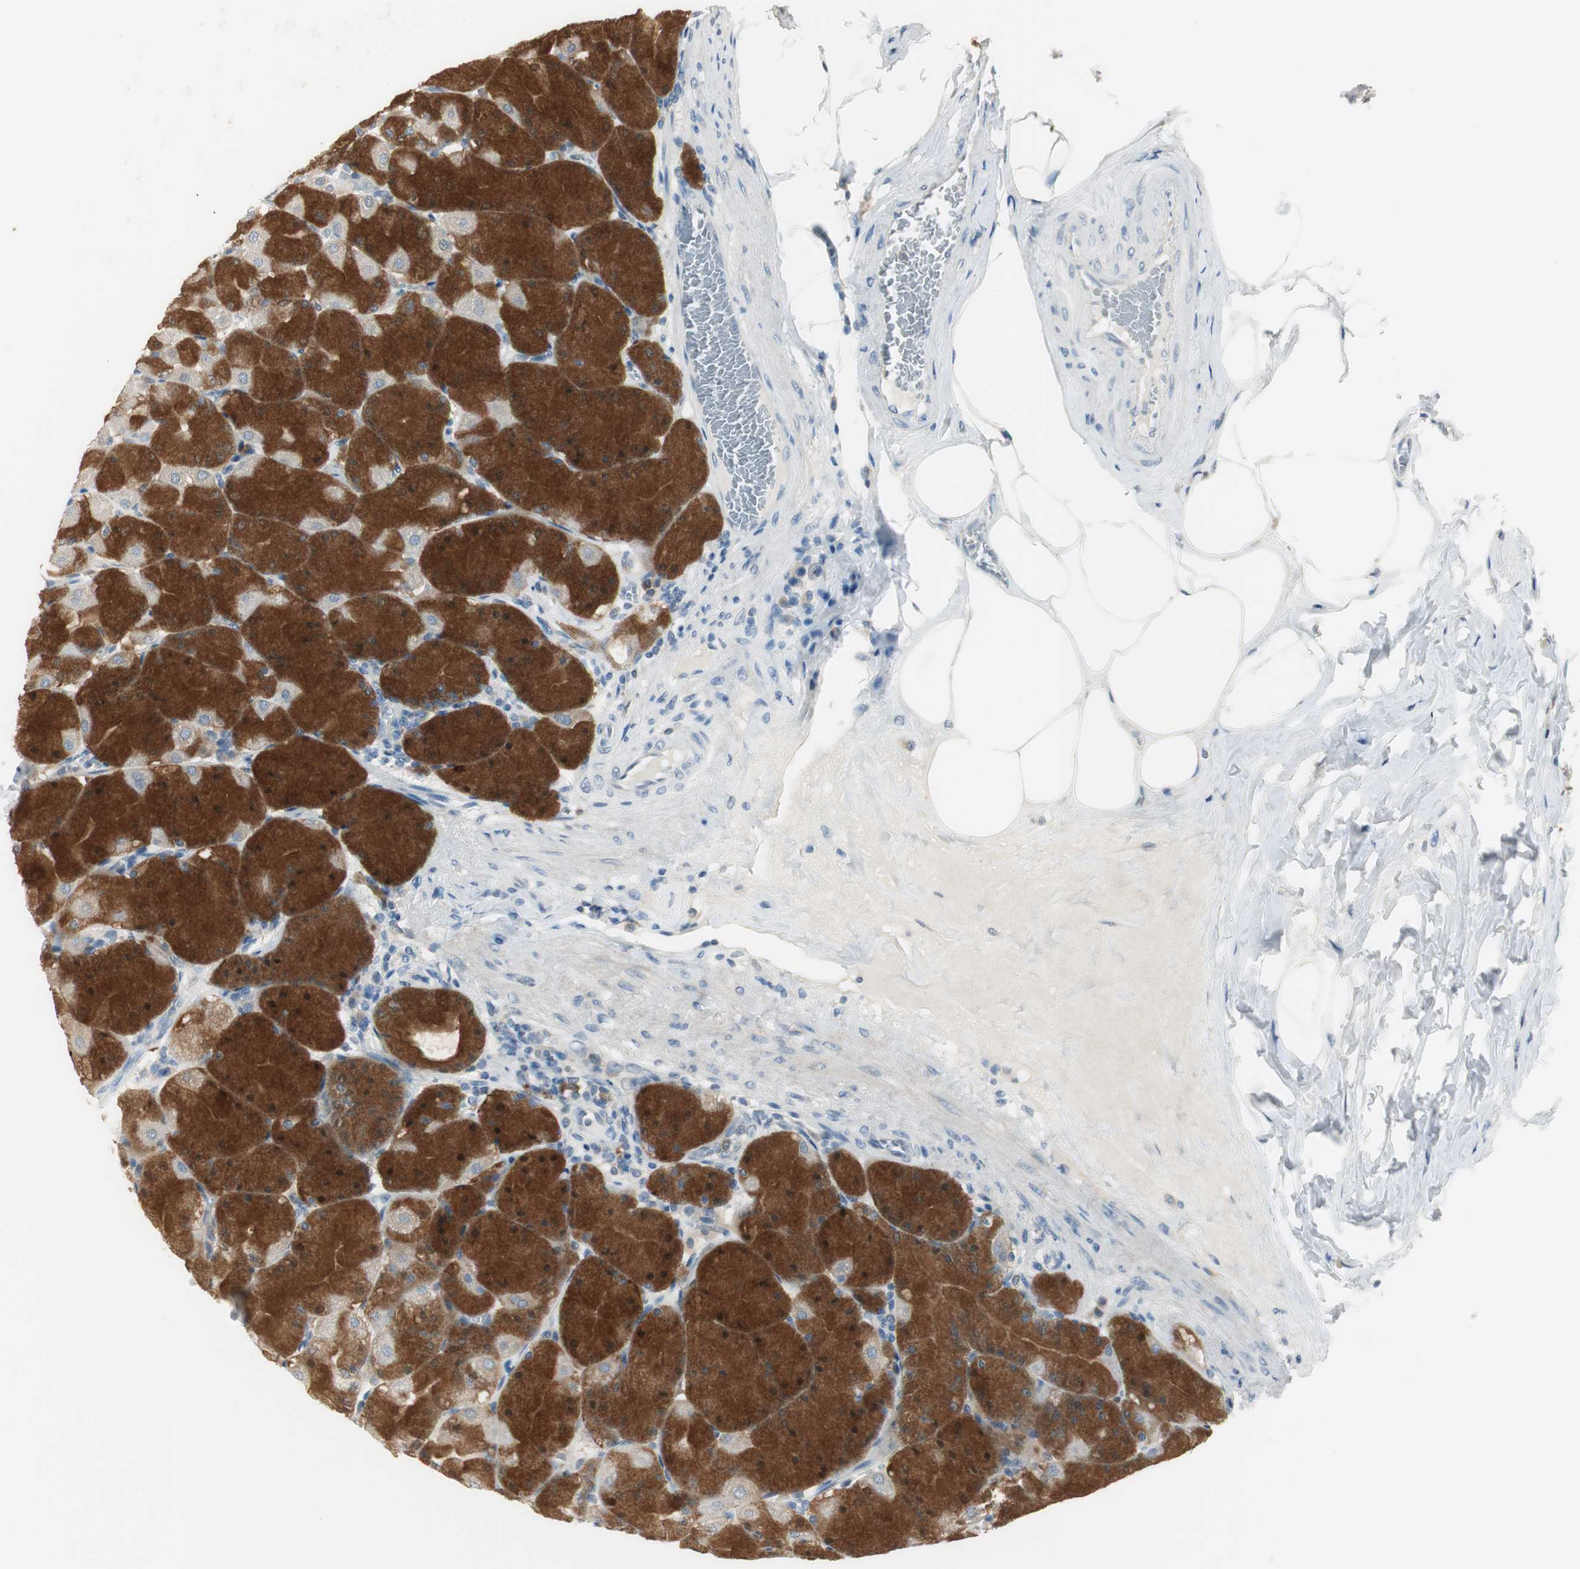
{"staining": {"intensity": "strong", "quantity": "25%-75%", "location": "cytoplasmic/membranous"}, "tissue": "stomach", "cell_type": "Glandular cells", "image_type": "normal", "snomed": [{"axis": "morphology", "description": "Normal tissue, NOS"}, {"axis": "topography", "description": "Stomach, upper"}], "caption": "This histopathology image displays immunohistochemistry staining of normal human stomach, with high strong cytoplasmic/membranous positivity in about 25%-75% of glandular cells.", "gene": "MSTO1", "patient": {"sex": "female", "age": 56}}